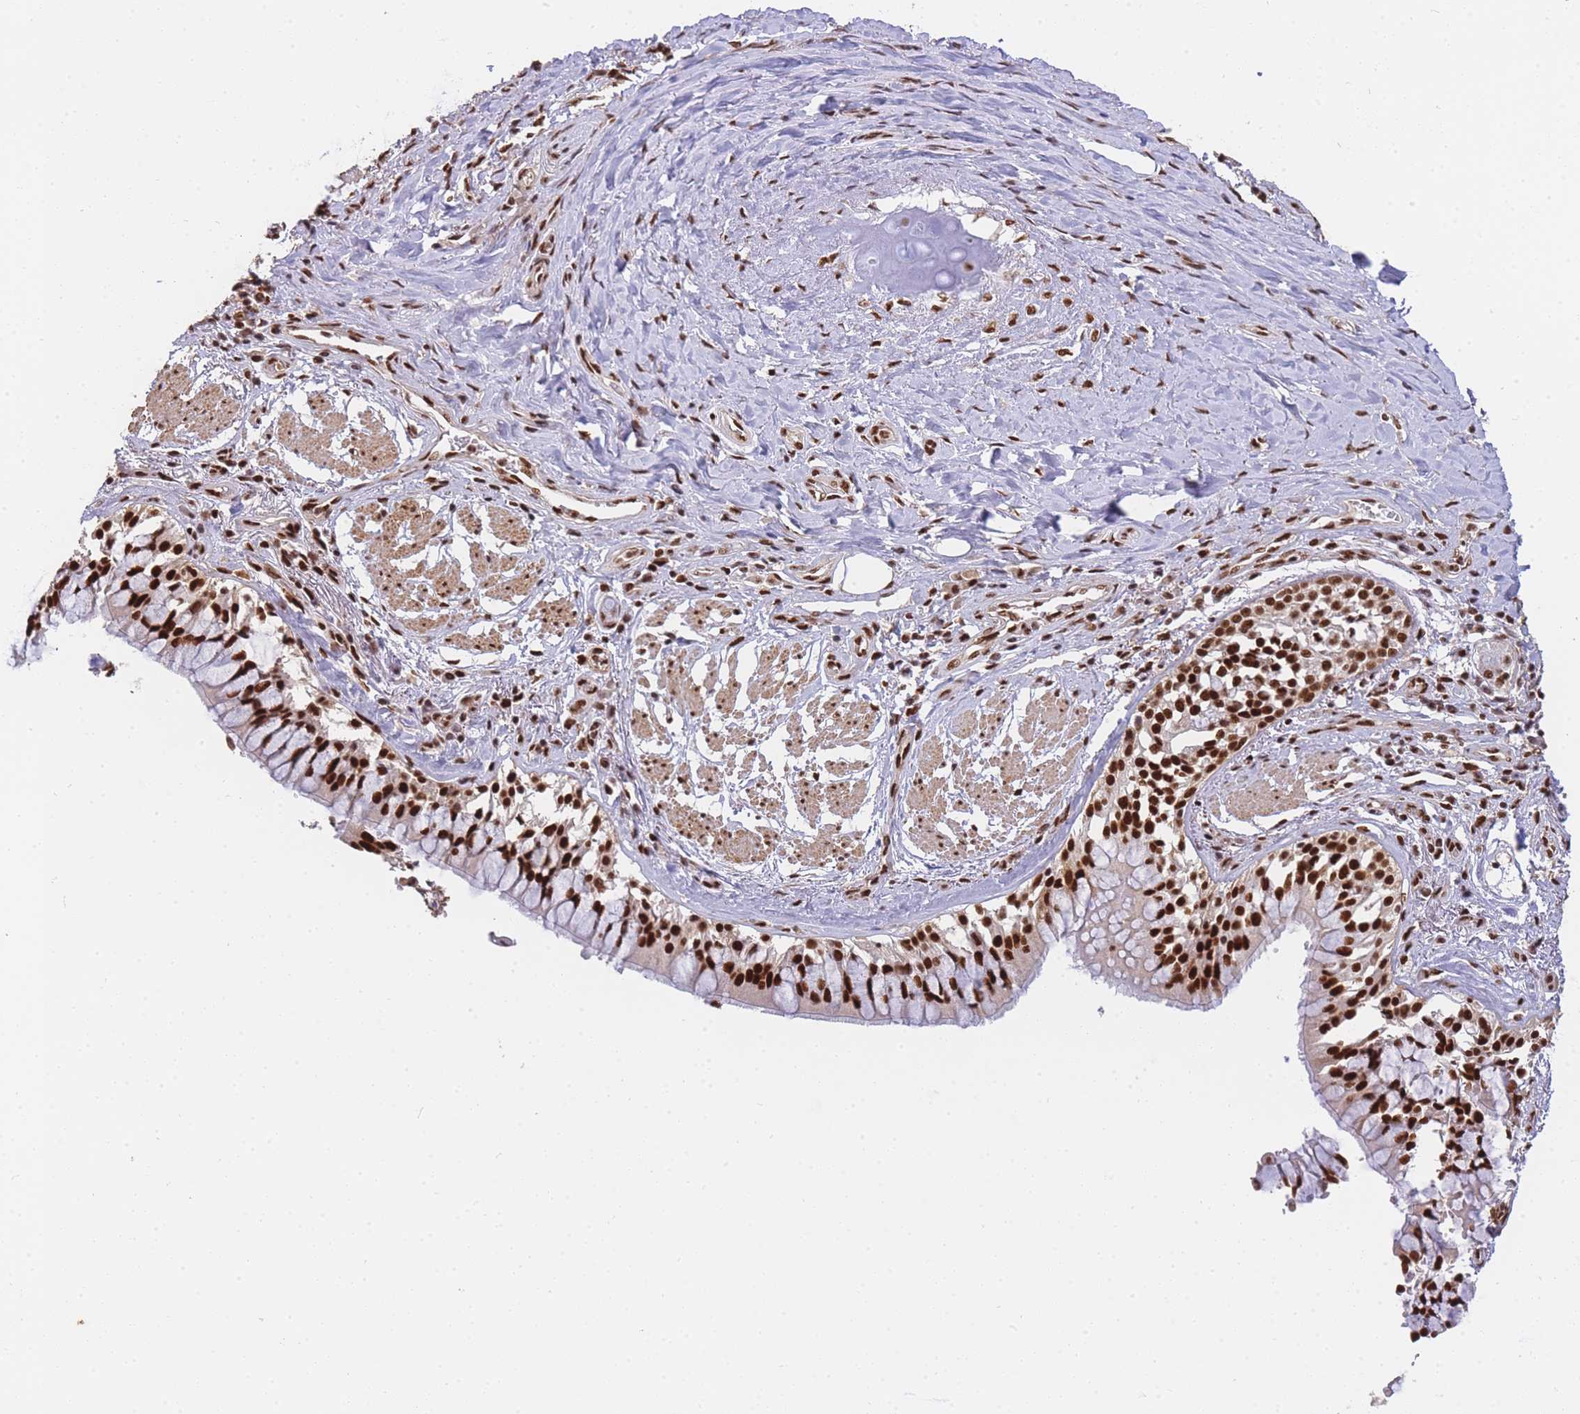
{"staining": {"intensity": "strong", "quantity": ">75%", "location": "nuclear"}, "tissue": "soft tissue", "cell_type": "Chondrocytes", "image_type": "normal", "snomed": [{"axis": "morphology", "description": "Normal tissue, NOS"}, {"axis": "morphology", "description": "Squamous cell carcinoma, NOS"}, {"axis": "topography", "description": "Bronchus"}, {"axis": "topography", "description": "Lung"}], "caption": "This is an image of immunohistochemistry (IHC) staining of benign soft tissue, which shows strong staining in the nuclear of chondrocytes.", "gene": "PRKDC", "patient": {"sex": "male", "age": 64}}